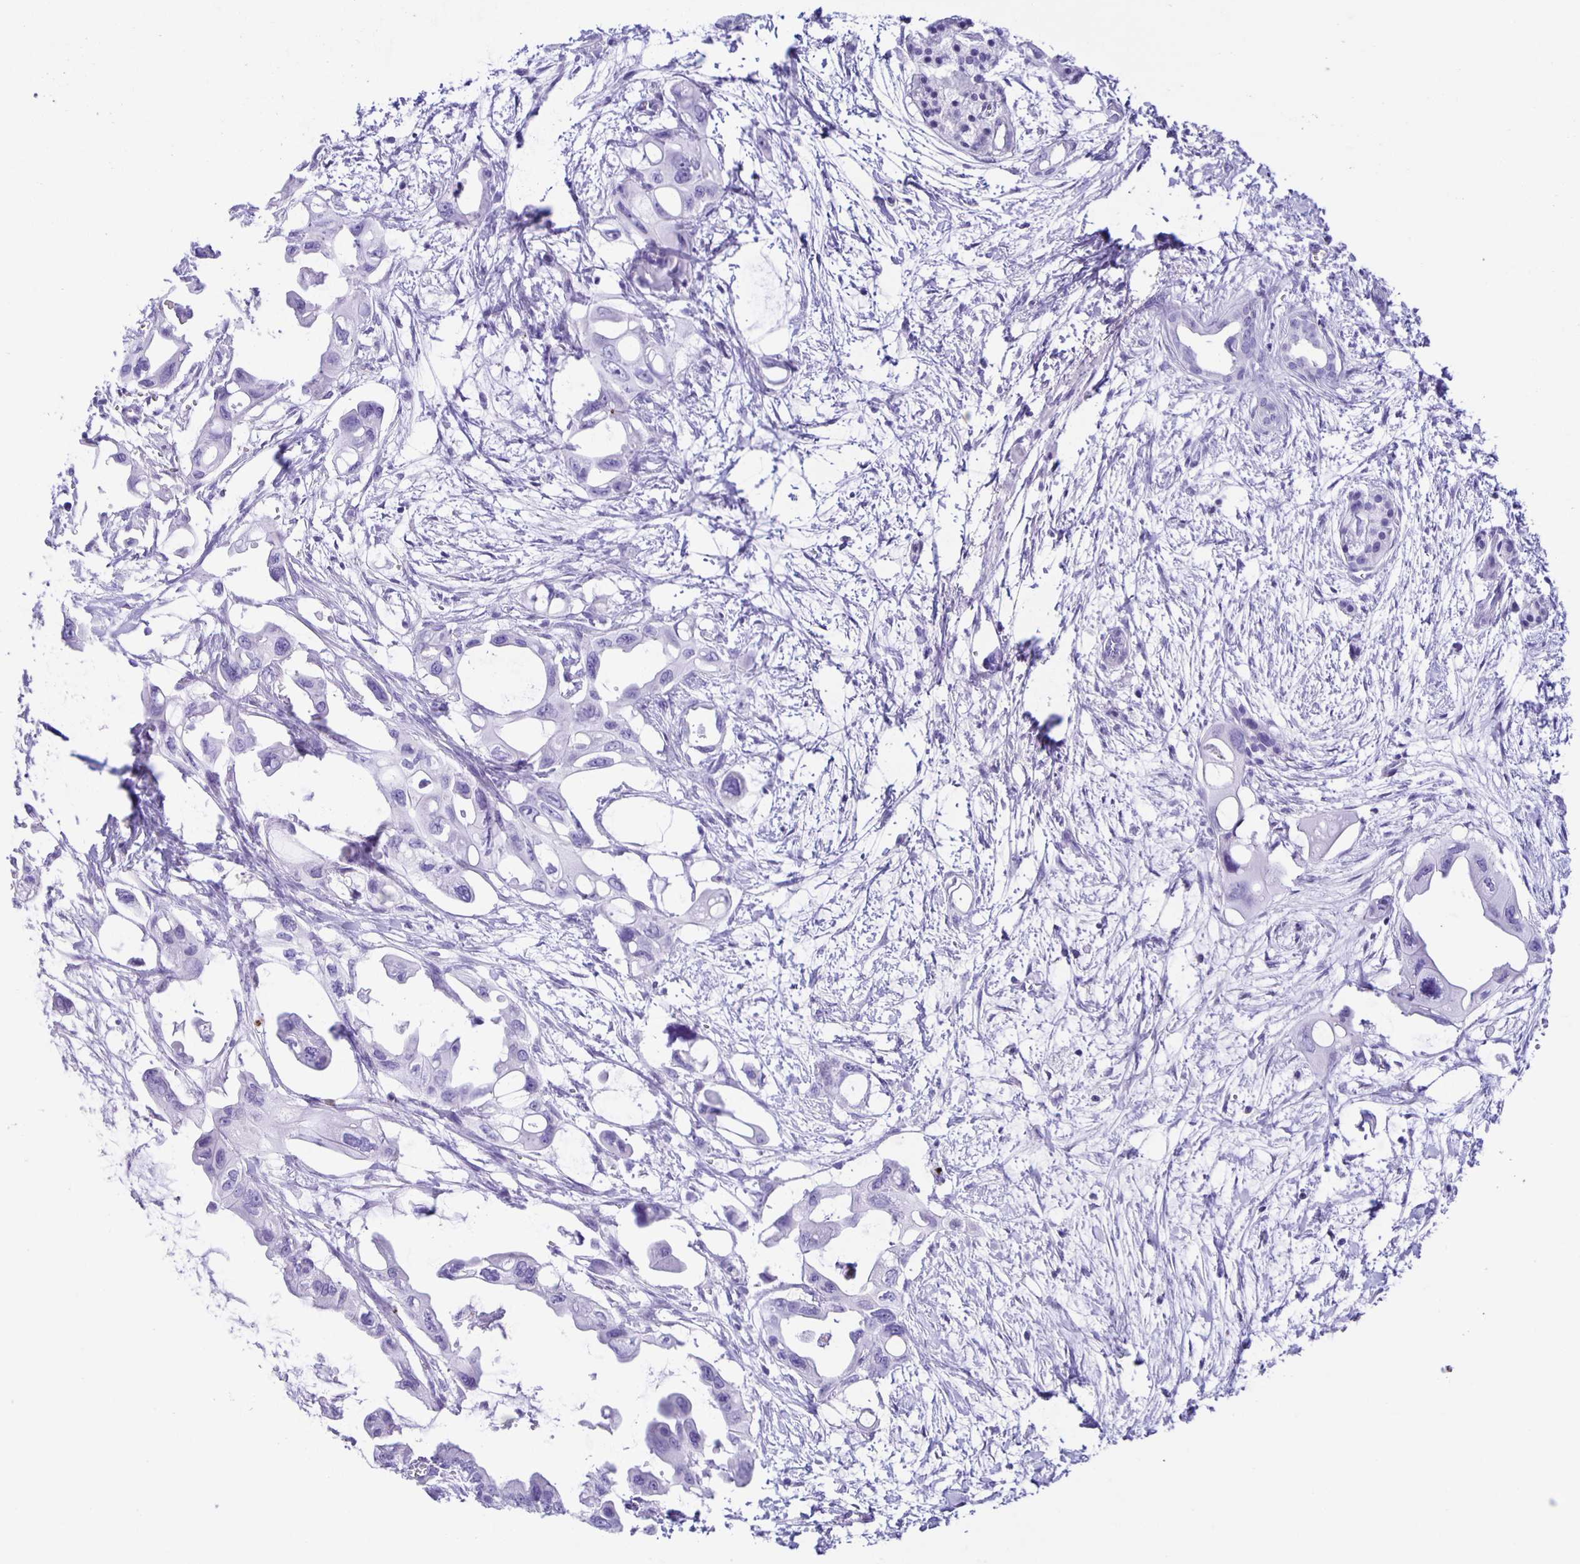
{"staining": {"intensity": "negative", "quantity": "none", "location": "none"}, "tissue": "pancreatic cancer", "cell_type": "Tumor cells", "image_type": "cancer", "snomed": [{"axis": "morphology", "description": "Adenocarcinoma, NOS"}, {"axis": "topography", "description": "Pancreas"}], "caption": "Protein analysis of pancreatic cancer reveals no significant positivity in tumor cells.", "gene": "AQP6", "patient": {"sex": "male", "age": 61}}